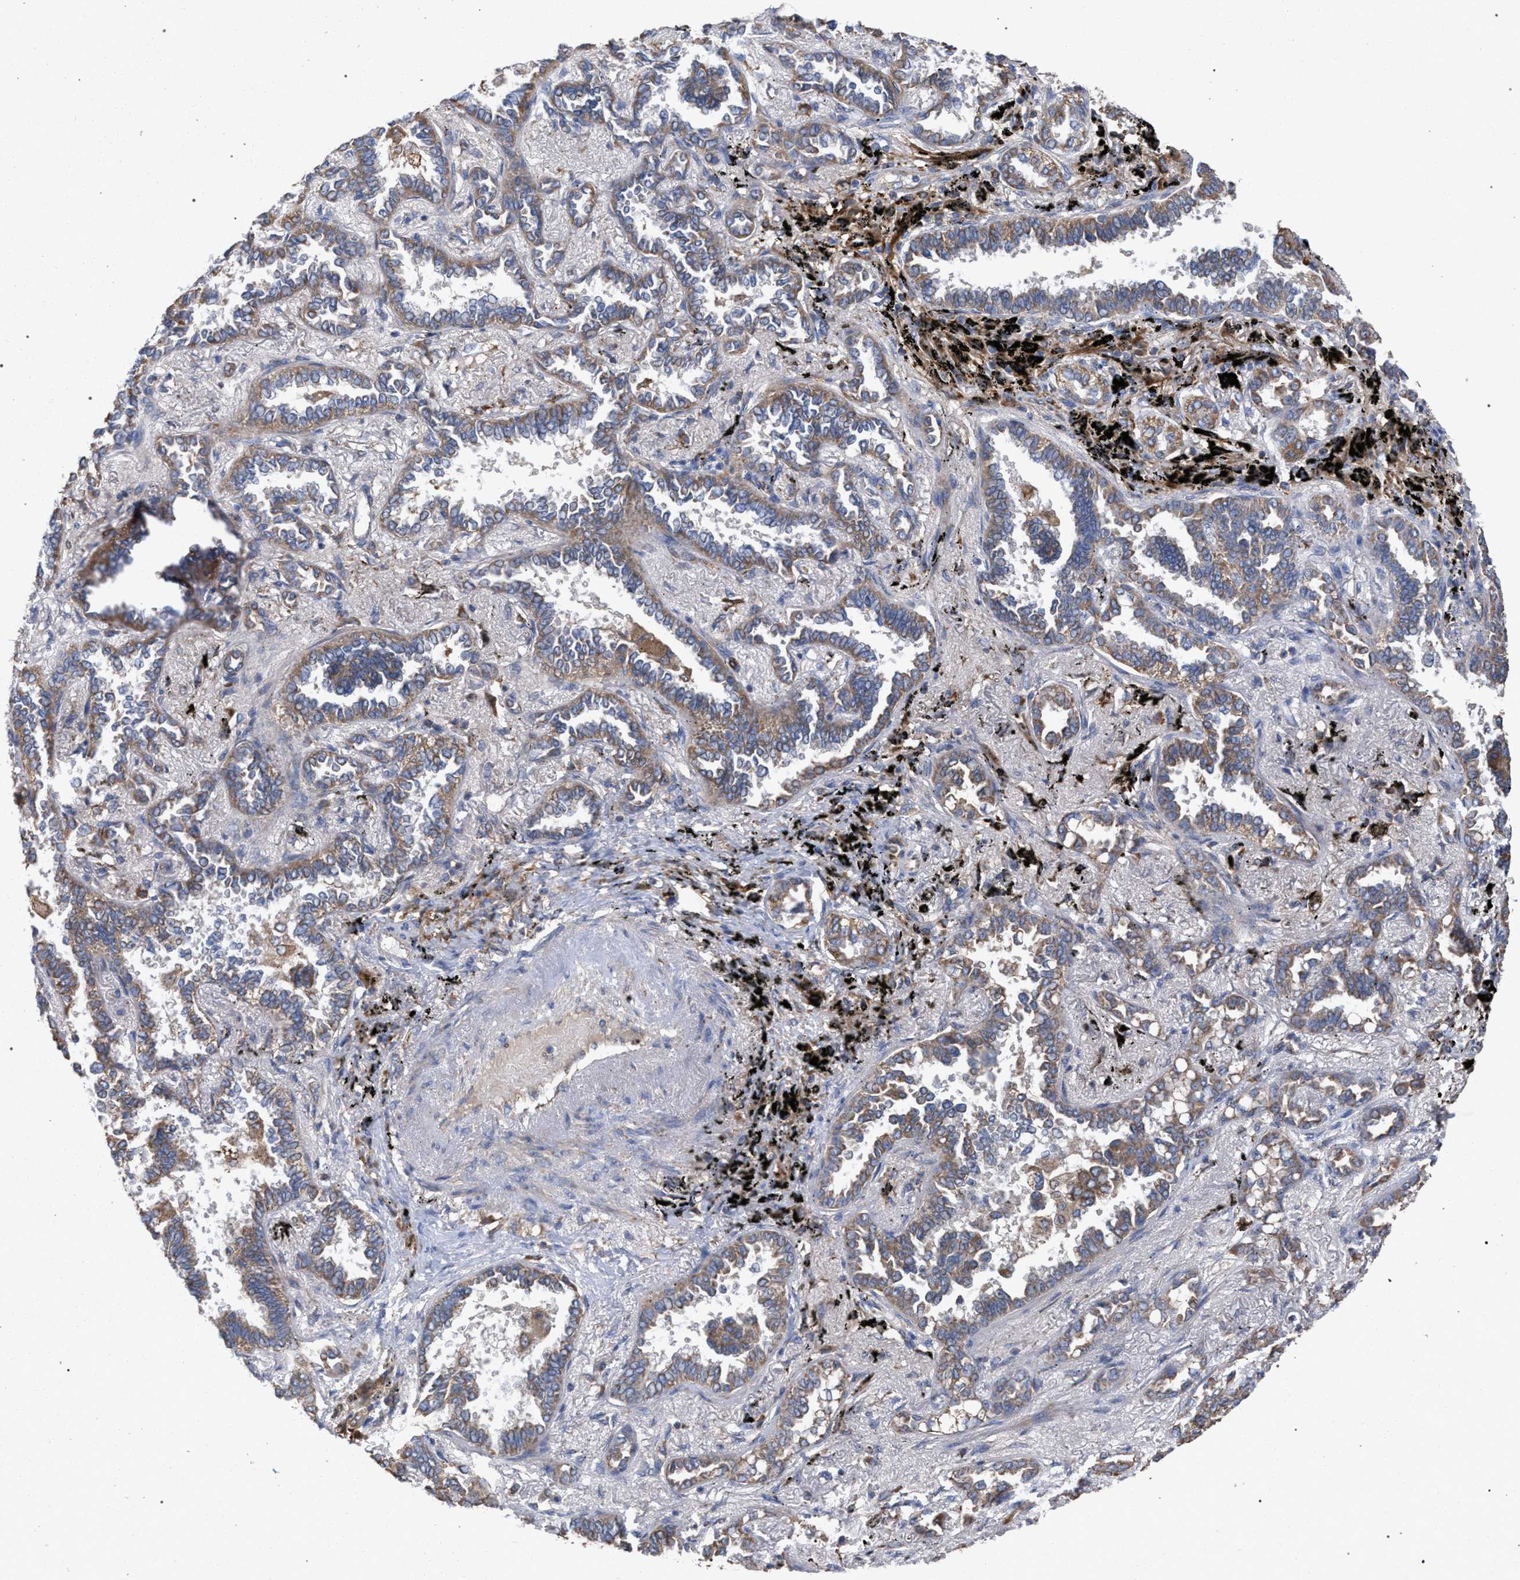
{"staining": {"intensity": "weak", "quantity": ">75%", "location": "cytoplasmic/membranous"}, "tissue": "lung cancer", "cell_type": "Tumor cells", "image_type": "cancer", "snomed": [{"axis": "morphology", "description": "Adenocarcinoma, NOS"}, {"axis": "topography", "description": "Lung"}], "caption": "This histopathology image reveals immunohistochemistry staining of human lung cancer, with low weak cytoplasmic/membranous expression in about >75% of tumor cells.", "gene": "BCL2L12", "patient": {"sex": "male", "age": 59}}